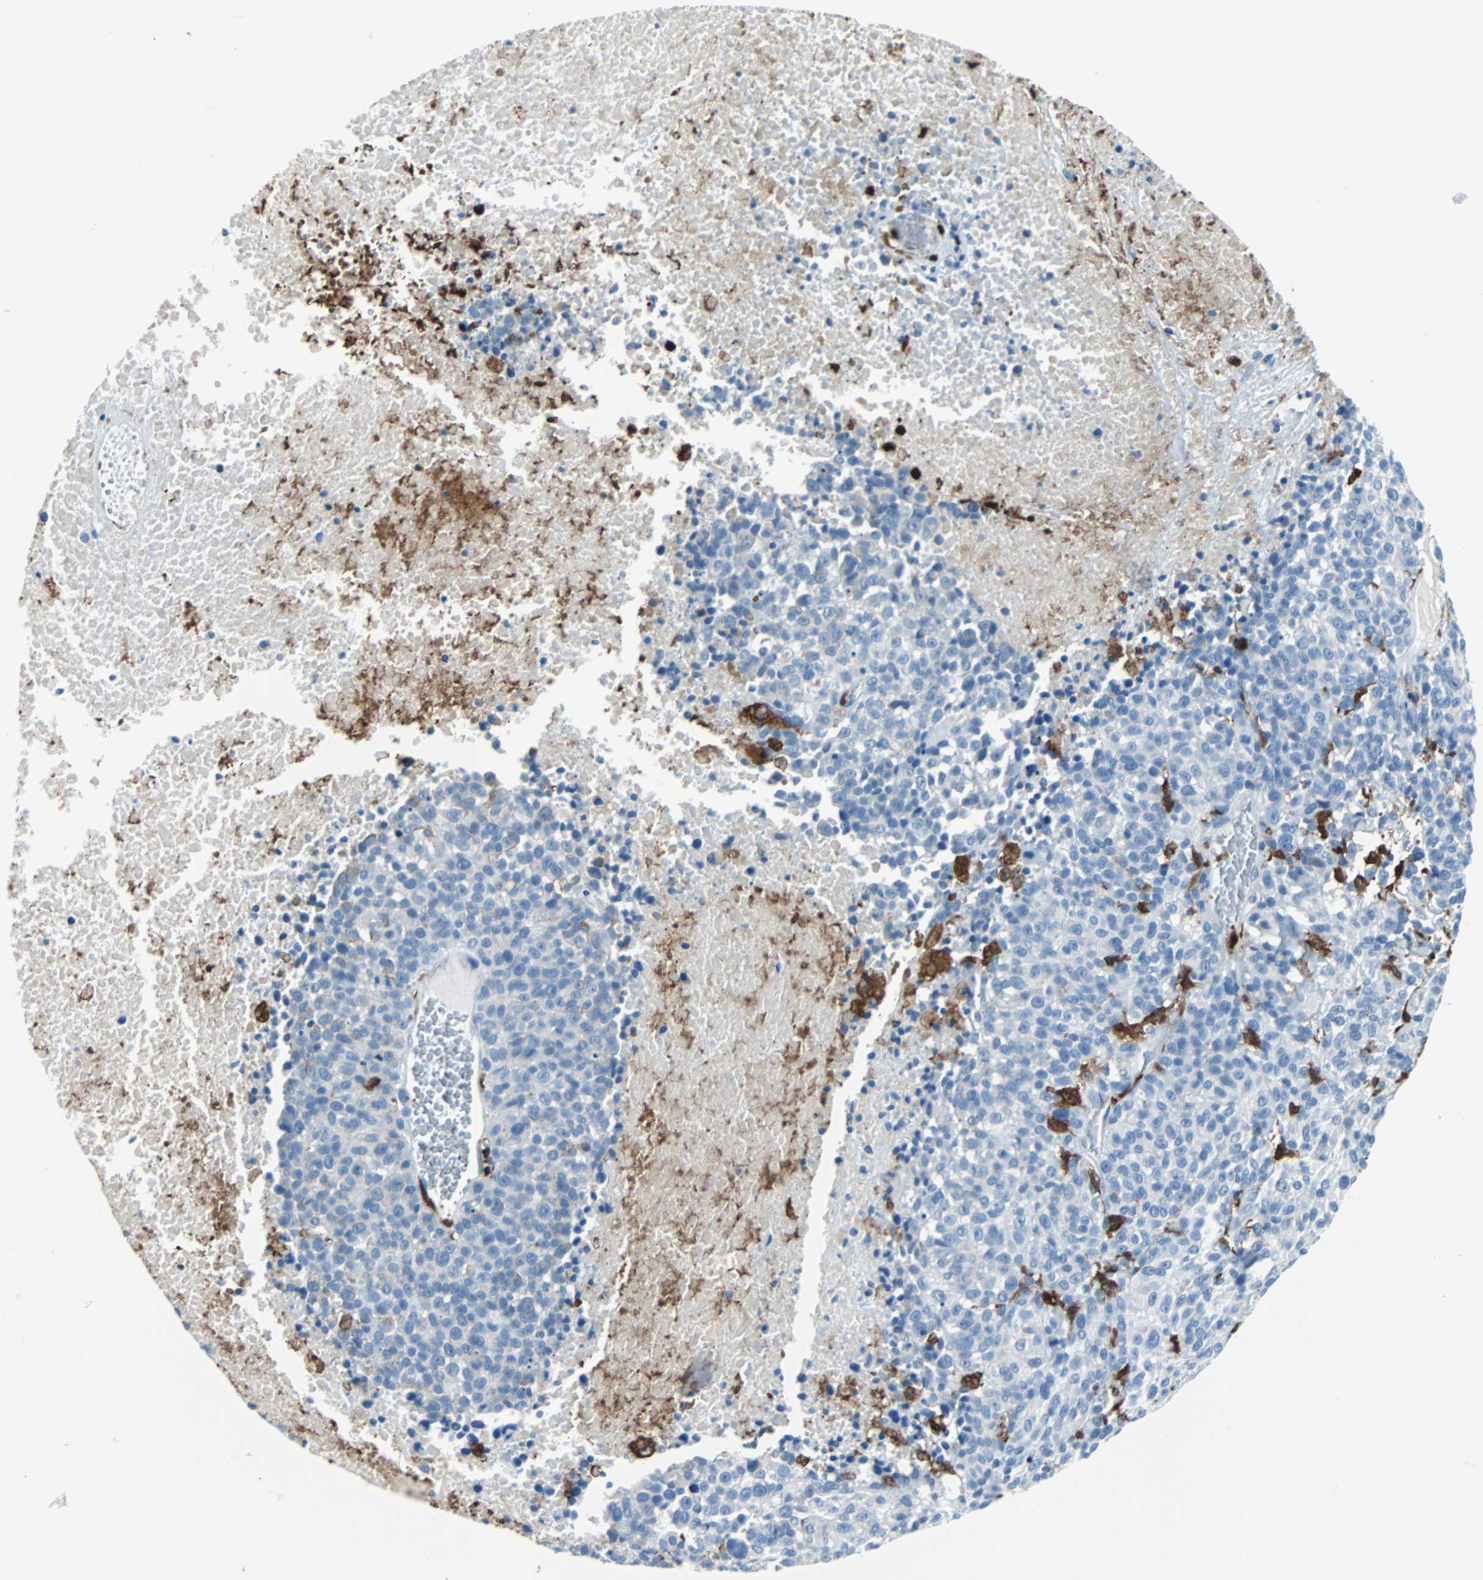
{"staining": {"intensity": "negative", "quantity": "none", "location": "none"}, "tissue": "melanoma", "cell_type": "Tumor cells", "image_type": "cancer", "snomed": [{"axis": "morphology", "description": "Malignant melanoma, Metastatic site"}, {"axis": "topography", "description": "Cerebral cortex"}], "caption": "This is an immunohistochemistry histopathology image of malignant melanoma (metastatic site). There is no positivity in tumor cells.", "gene": "SYK", "patient": {"sex": "female", "age": 52}}